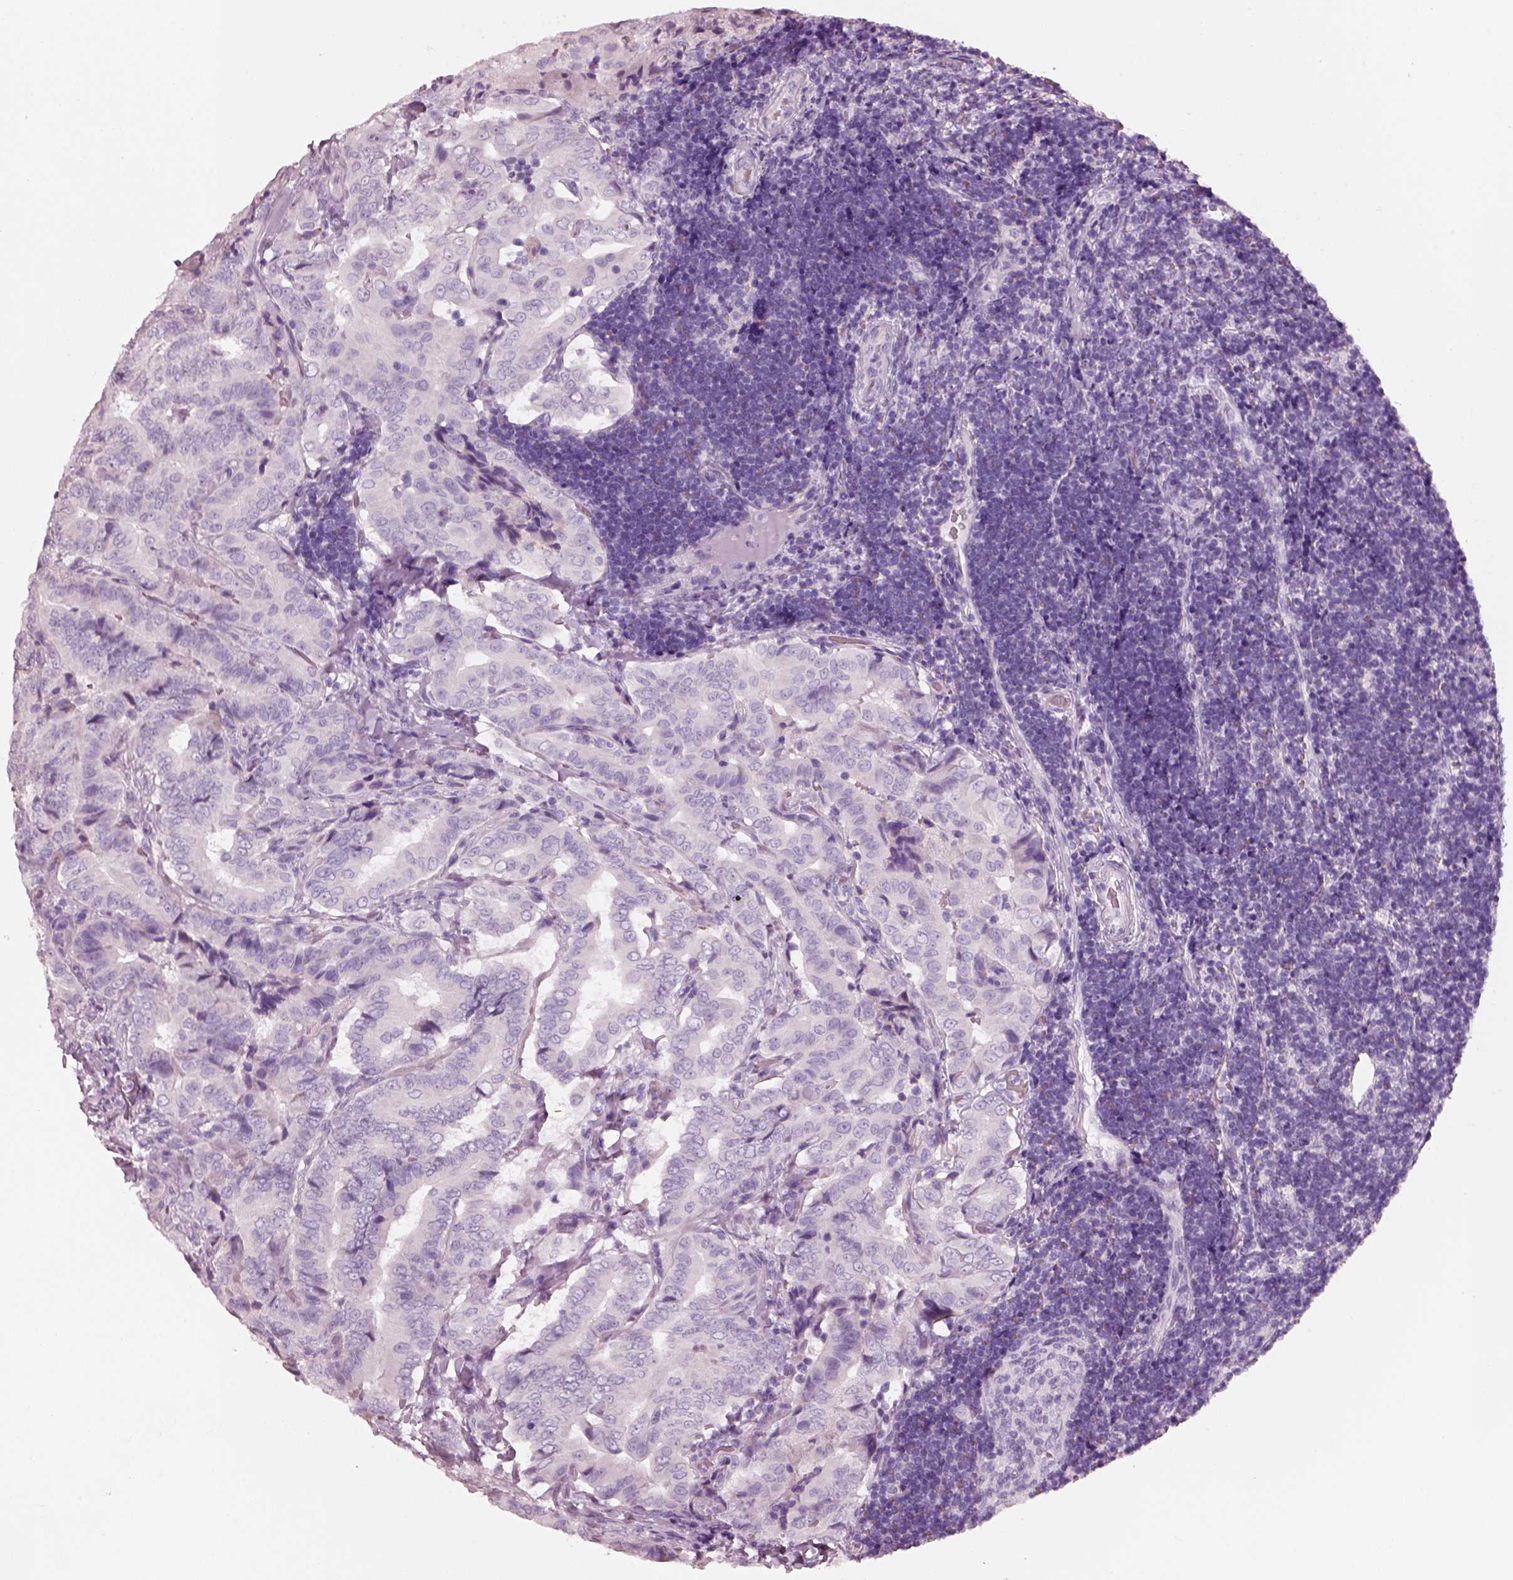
{"staining": {"intensity": "negative", "quantity": "none", "location": "none"}, "tissue": "thyroid cancer", "cell_type": "Tumor cells", "image_type": "cancer", "snomed": [{"axis": "morphology", "description": "Papillary adenocarcinoma, NOS"}, {"axis": "topography", "description": "Thyroid gland"}], "caption": "Human thyroid cancer stained for a protein using immunohistochemistry (IHC) reveals no staining in tumor cells.", "gene": "PNOC", "patient": {"sex": "male", "age": 61}}